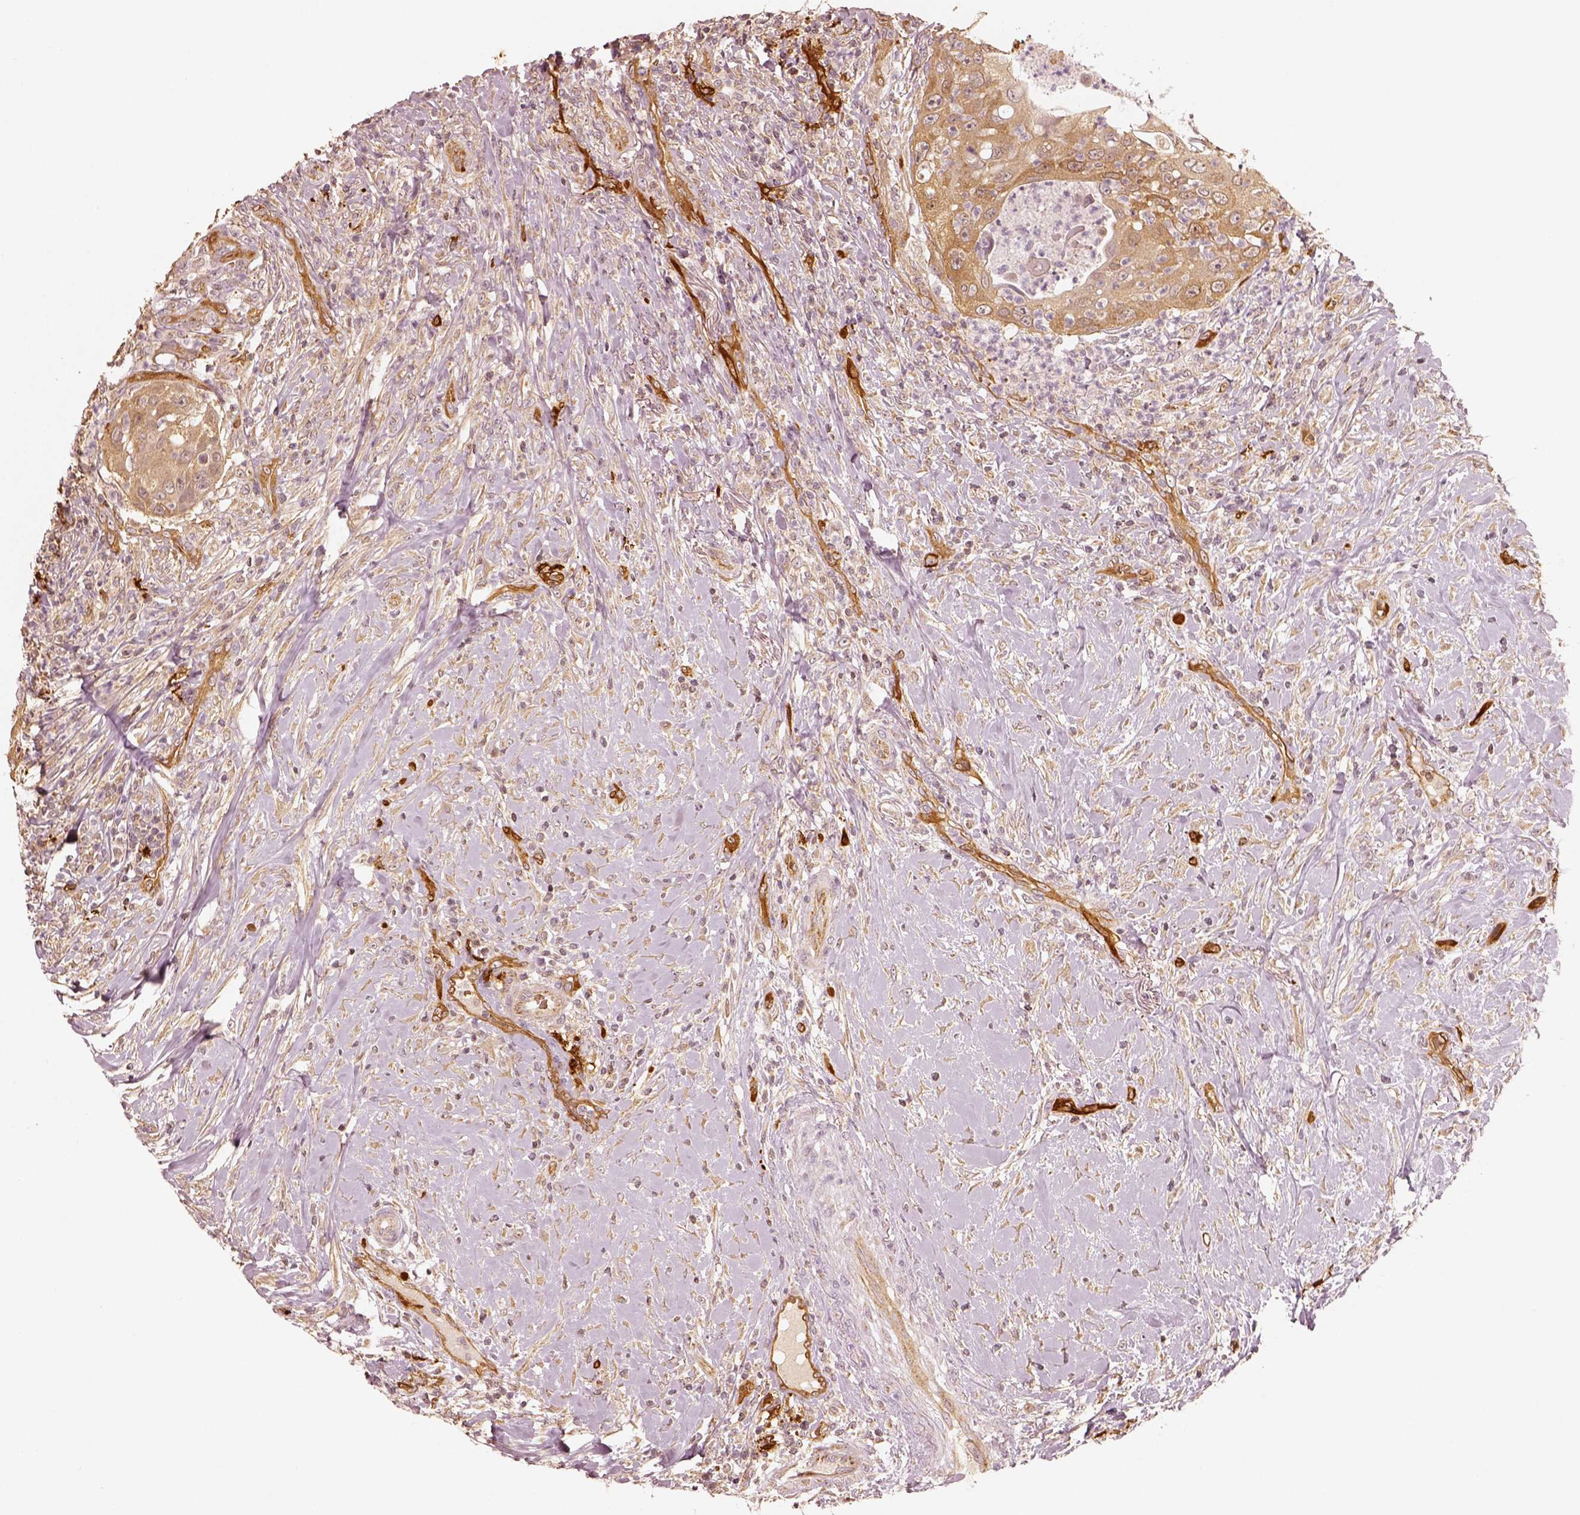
{"staining": {"intensity": "moderate", "quantity": ">75%", "location": "cytoplasmic/membranous"}, "tissue": "head and neck cancer", "cell_type": "Tumor cells", "image_type": "cancer", "snomed": [{"axis": "morphology", "description": "Squamous cell carcinoma, NOS"}, {"axis": "topography", "description": "Head-Neck"}], "caption": "Immunohistochemical staining of human head and neck cancer exhibits medium levels of moderate cytoplasmic/membranous expression in approximately >75% of tumor cells. Using DAB (brown) and hematoxylin (blue) stains, captured at high magnification using brightfield microscopy.", "gene": "FSCN1", "patient": {"sex": "male", "age": 69}}